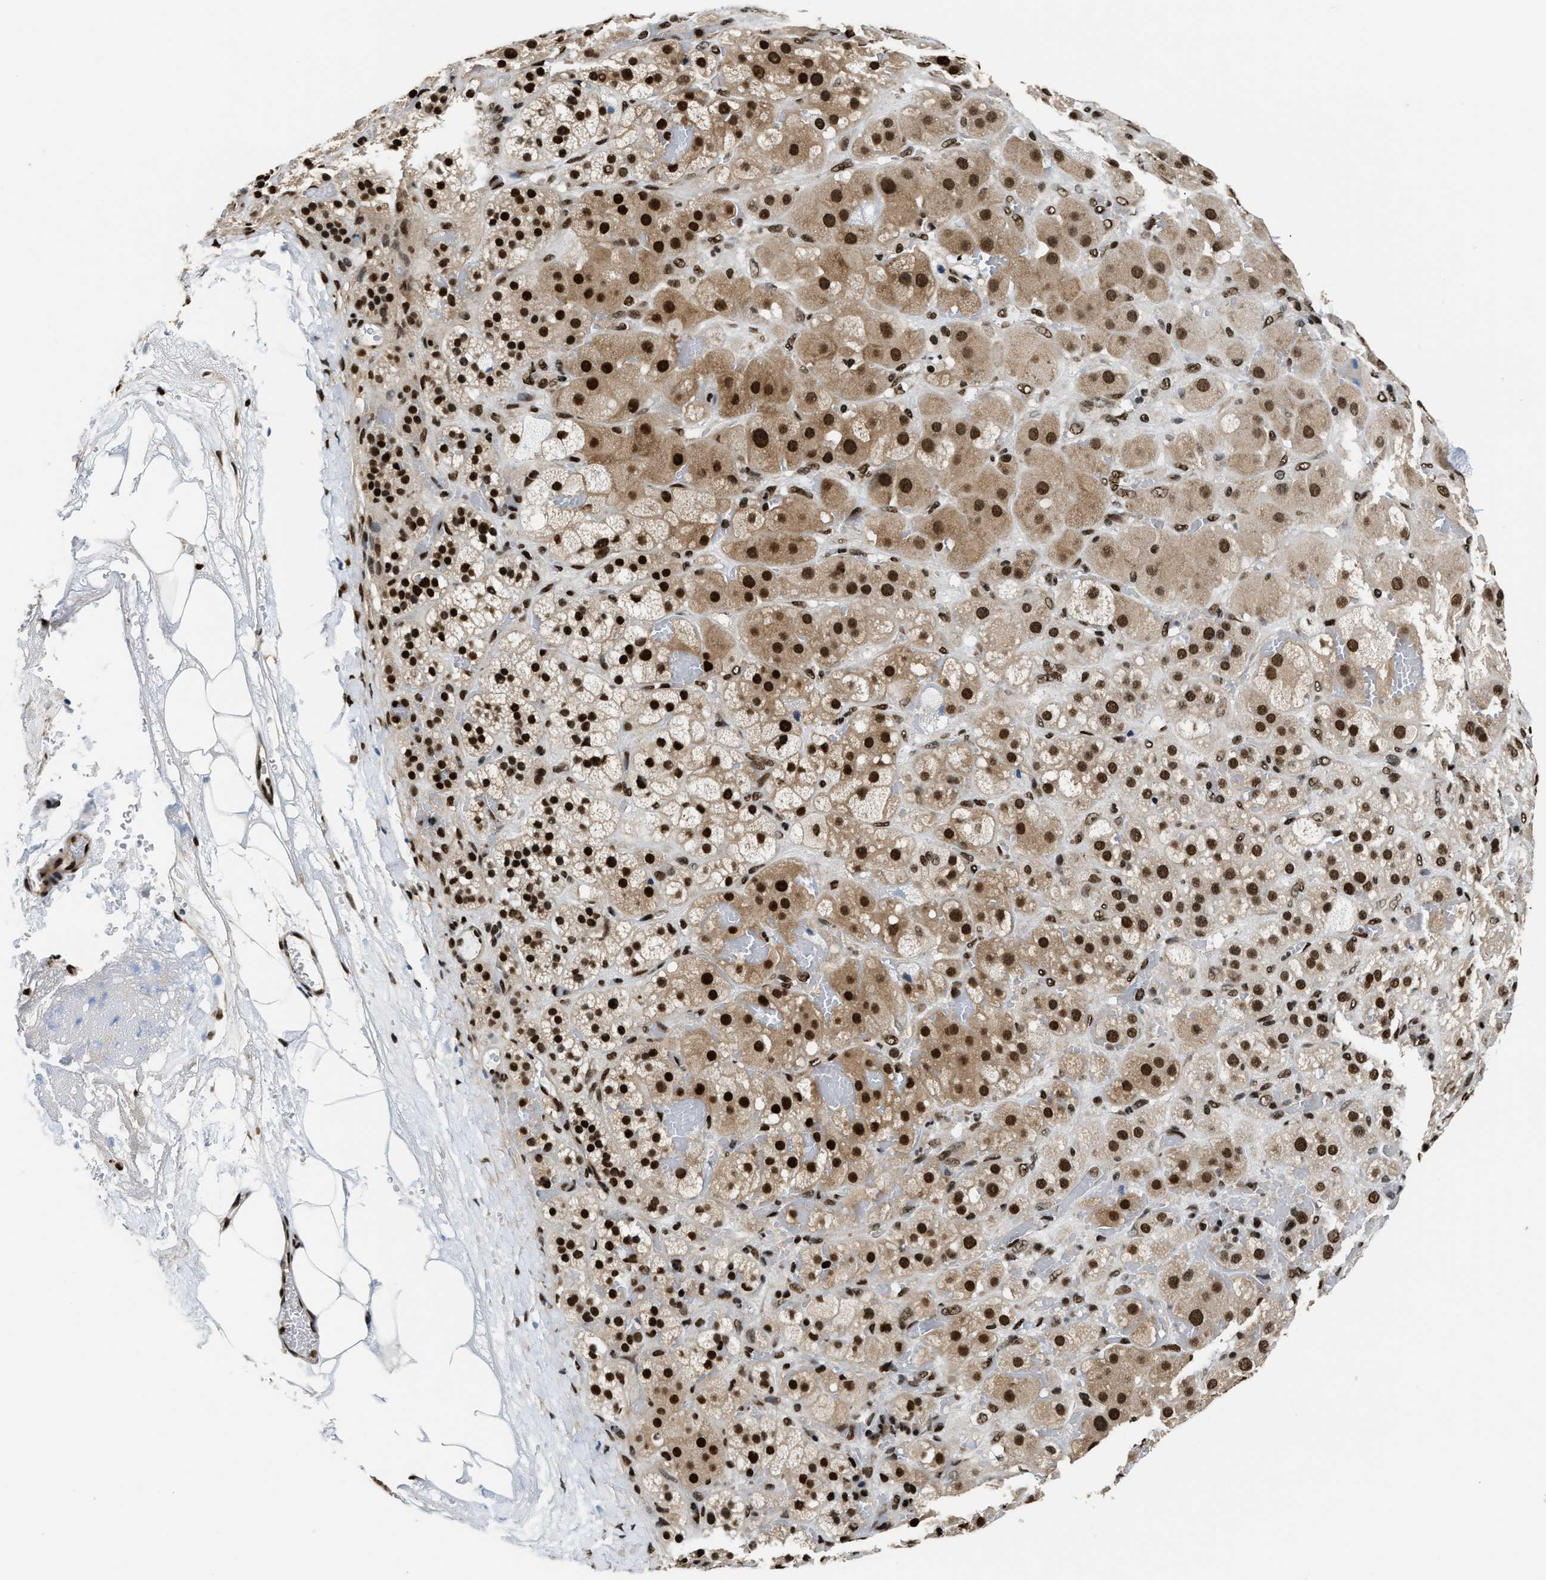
{"staining": {"intensity": "strong", "quantity": ">75%", "location": "cytoplasmic/membranous,nuclear"}, "tissue": "adrenal gland", "cell_type": "Glandular cells", "image_type": "normal", "snomed": [{"axis": "morphology", "description": "Normal tissue, NOS"}, {"axis": "topography", "description": "Adrenal gland"}], "caption": "IHC histopathology image of normal adrenal gland: human adrenal gland stained using immunohistochemistry exhibits high levels of strong protein expression localized specifically in the cytoplasmic/membranous,nuclear of glandular cells, appearing as a cytoplasmic/membranous,nuclear brown color.", "gene": "CCNDBP1", "patient": {"sex": "female", "age": 47}}